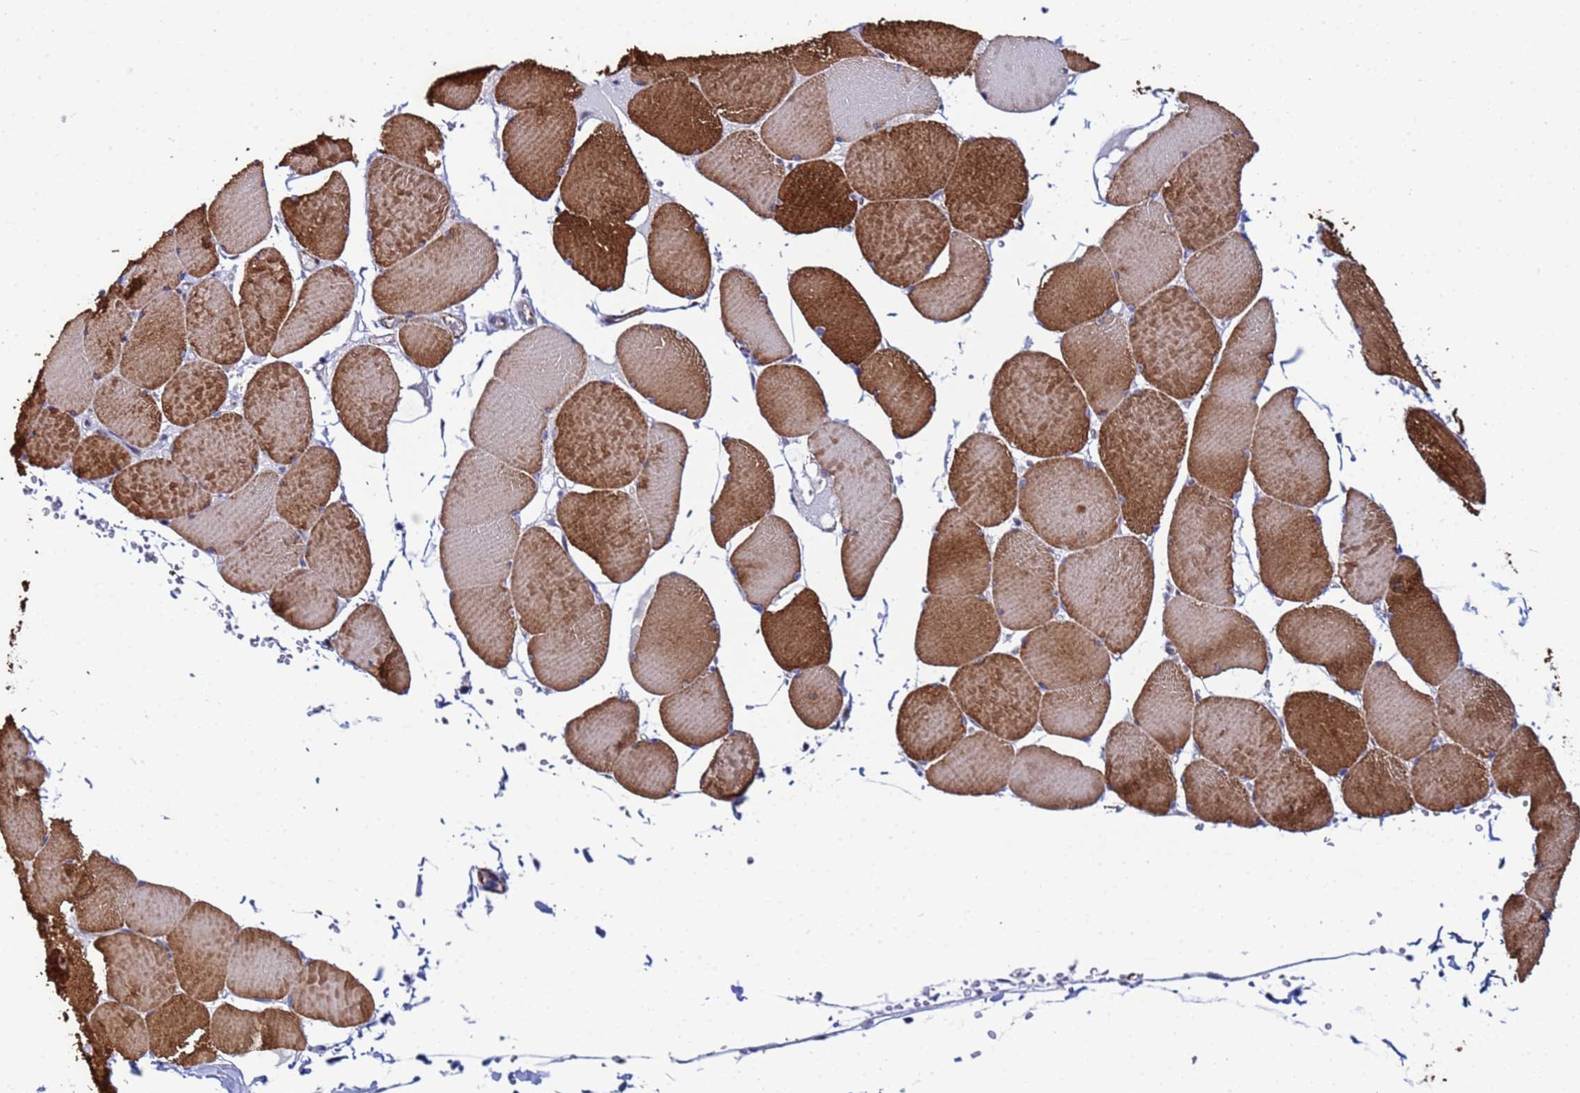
{"staining": {"intensity": "strong", "quantity": ">75%", "location": "cytoplasmic/membranous"}, "tissue": "skeletal muscle", "cell_type": "Myocytes", "image_type": "normal", "snomed": [{"axis": "morphology", "description": "Normal tissue, NOS"}, {"axis": "topography", "description": "Skeletal muscle"}, {"axis": "topography", "description": "Head-Neck"}], "caption": "A high-resolution photomicrograph shows immunohistochemistry (IHC) staining of benign skeletal muscle, which shows strong cytoplasmic/membranous expression in approximately >75% of myocytes. Ihc stains the protein of interest in brown and the nuclei are stained blue.", "gene": "SLC25A37", "patient": {"sex": "male", "age": 66}}